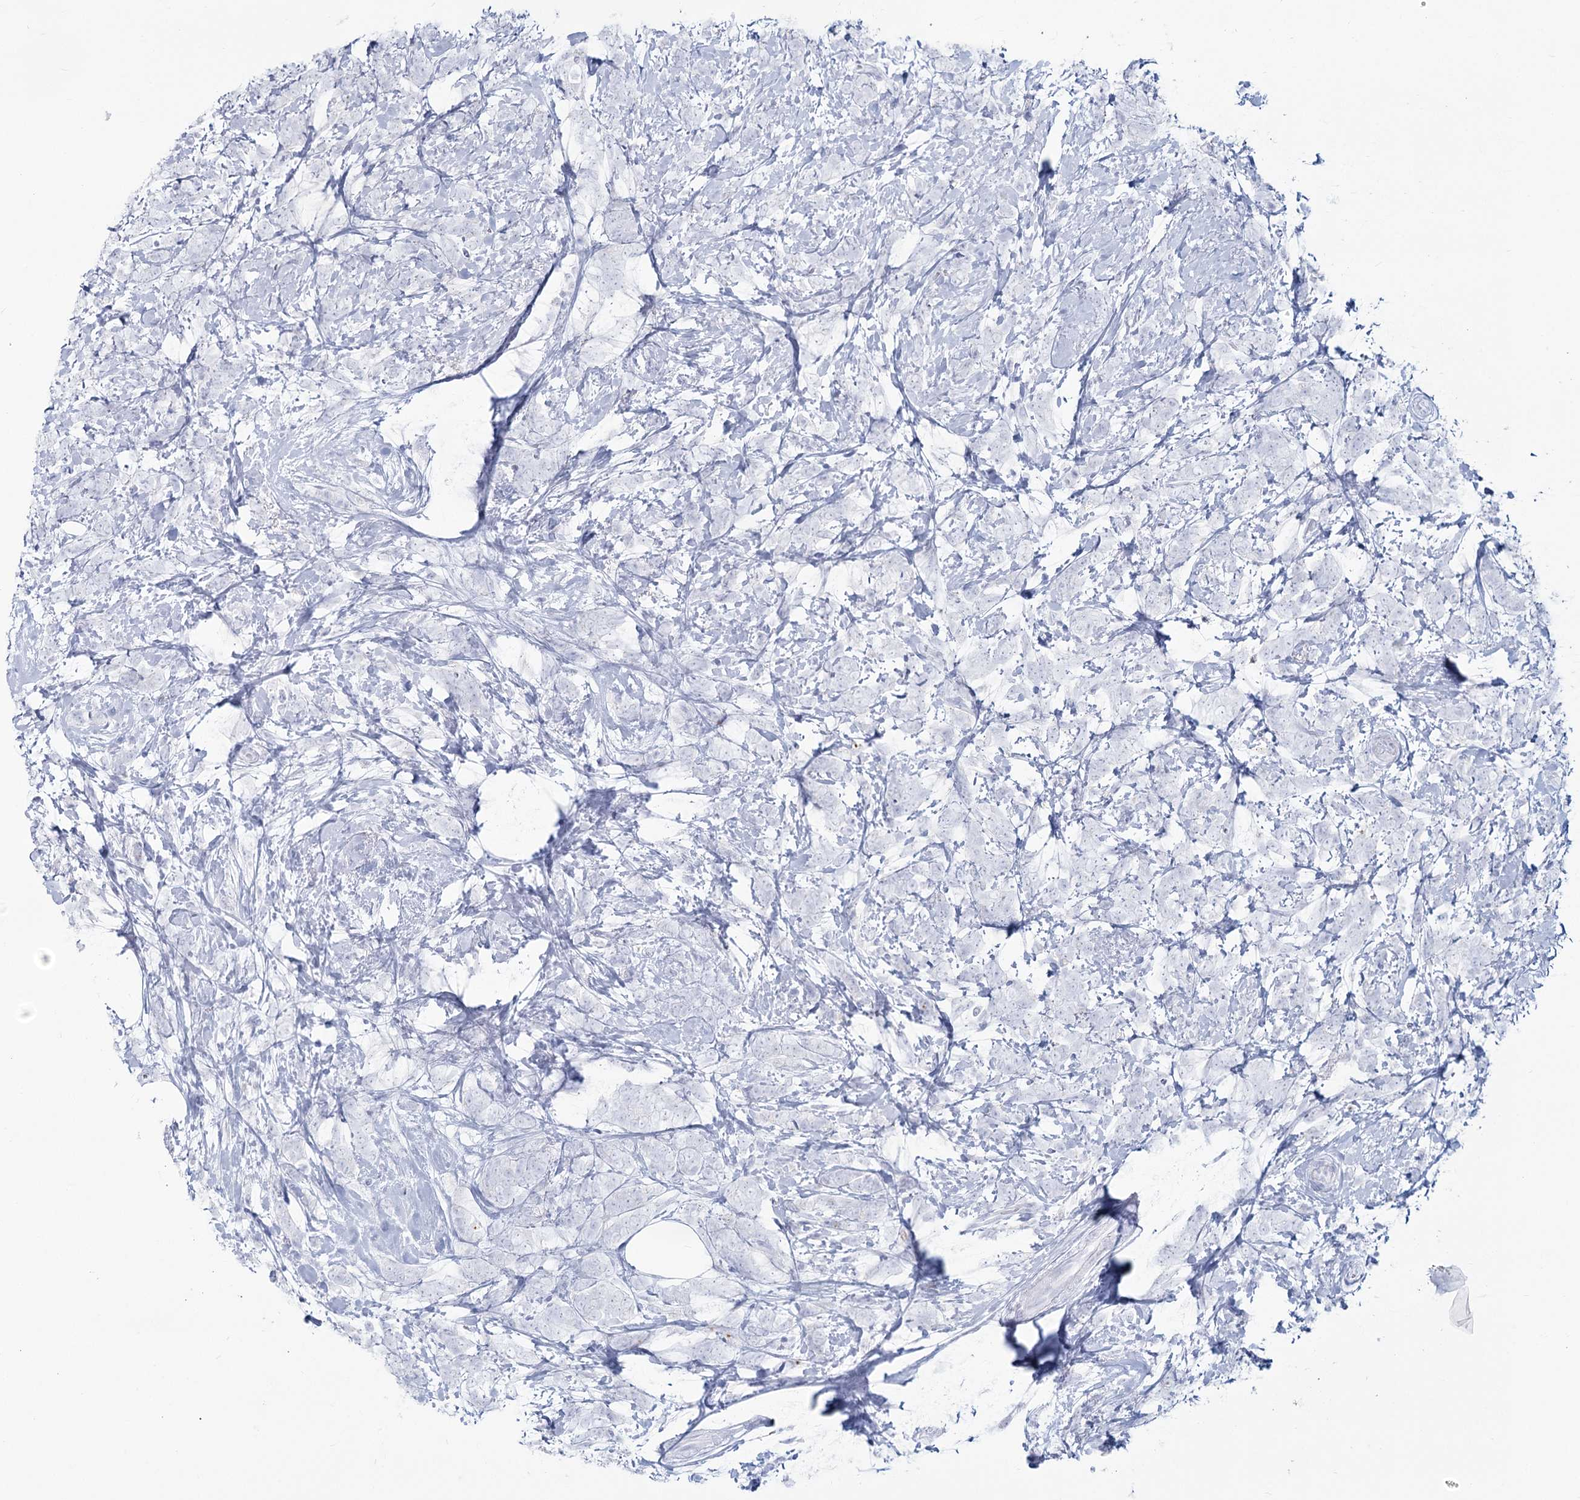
{"staining": {"intensity": "negative", "quantity": "none", "location": "none"}, "tissue": "breast cancer", "cell_type": "Tumor cells", "image_type": "cancer", "snomed": [{"axis": "morphology", "description": "Lobular carcinoma"}, {"axis": "topography", "description": "Breast"}], "caption": "Protein analysis of breast cancer (lobular carcinoma) shows no significant positivity in tumor cells. (DAB (3,3'-diaminobenzidine) immunohistochemistry with hematoxylin counter stain).", "gene": "SLC6A19", "patient": {"sex": "female", "age": 58}}